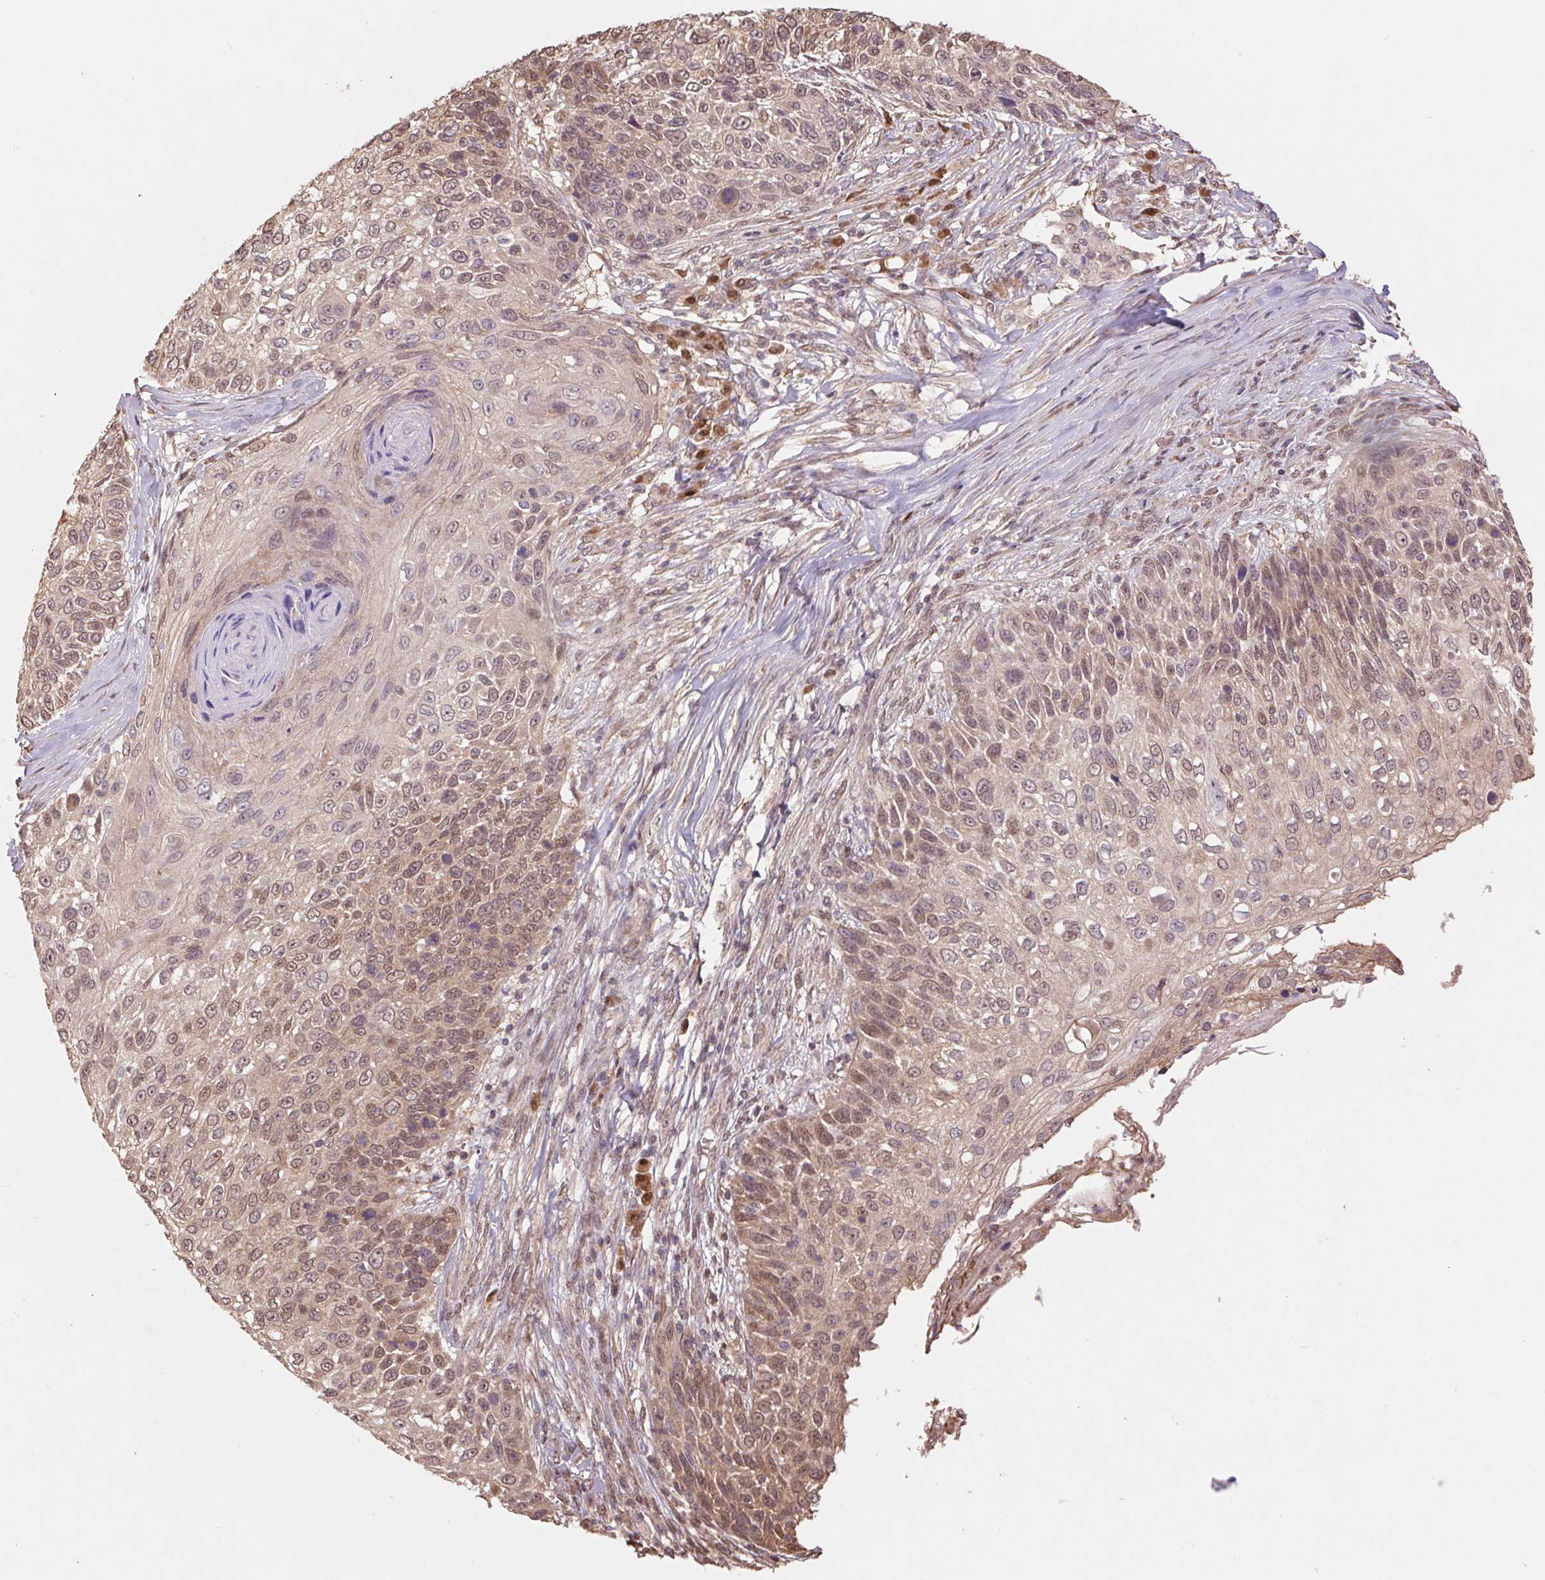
{"staining": {"intensity": "weak", "quantity": ">75%", "location": "cytoplasmic/membranous,nuclear"}, "tissue": "skin cancer", "cell_type": "Tumor cells", "image_type": "cancer", "snomed": [{"axis": "morphology", "description": "Squamous cell carcinoma, NOS"}, {"axis": "topography", "description": "Skin"}], "caption": "There is low levels of weak cytoplasmic/membranous and nuclear staining in tumor cells of skin cancer, as demonstrated by immunohistochemical staining (brown color).", "gene": "CUTA", "patient": {"sex": "male", "age": 92}}